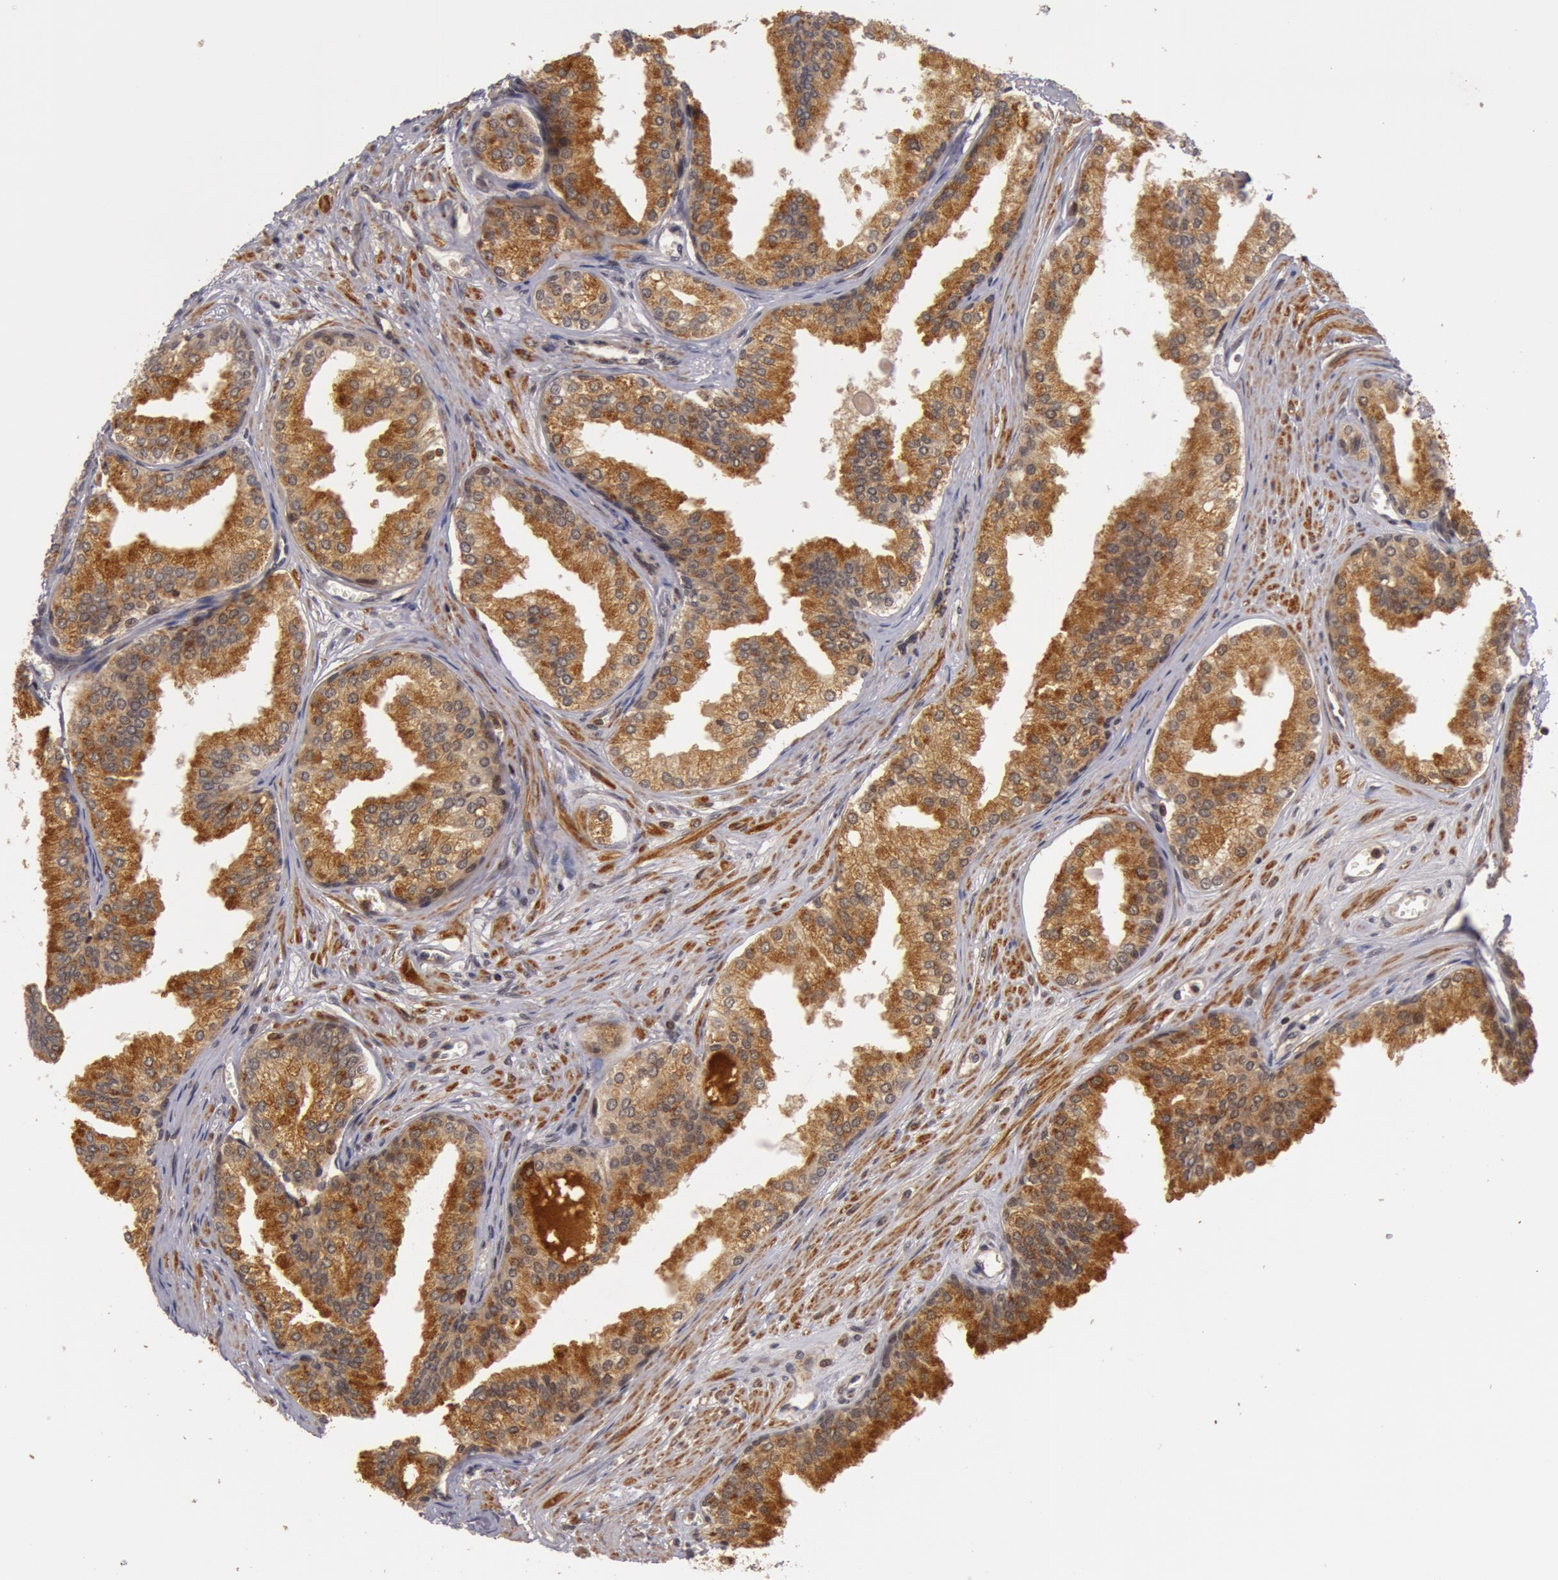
{"staining": {"intensity": "moderate", "quantity": ">75%", "location": "cytoplasmic/membranous"}, "tissue": "prostate", "cell_type": "Glandular cells", "image_type": "normal", "snomed": [{"axis": "morphology", "description": "Normal tissue, NOS"}, {"axis": "topography", "description": "Prostate"}], "caption": "DAB (3,3'-diaminobenzidine) immunohistochemical staining of benign prostate demonstrates moderate cytoplasmic/membranous protein staining in about >75% of glandular cells.", "gene": "ZNF350", "patient": {"sex": "male", "age": 68}}